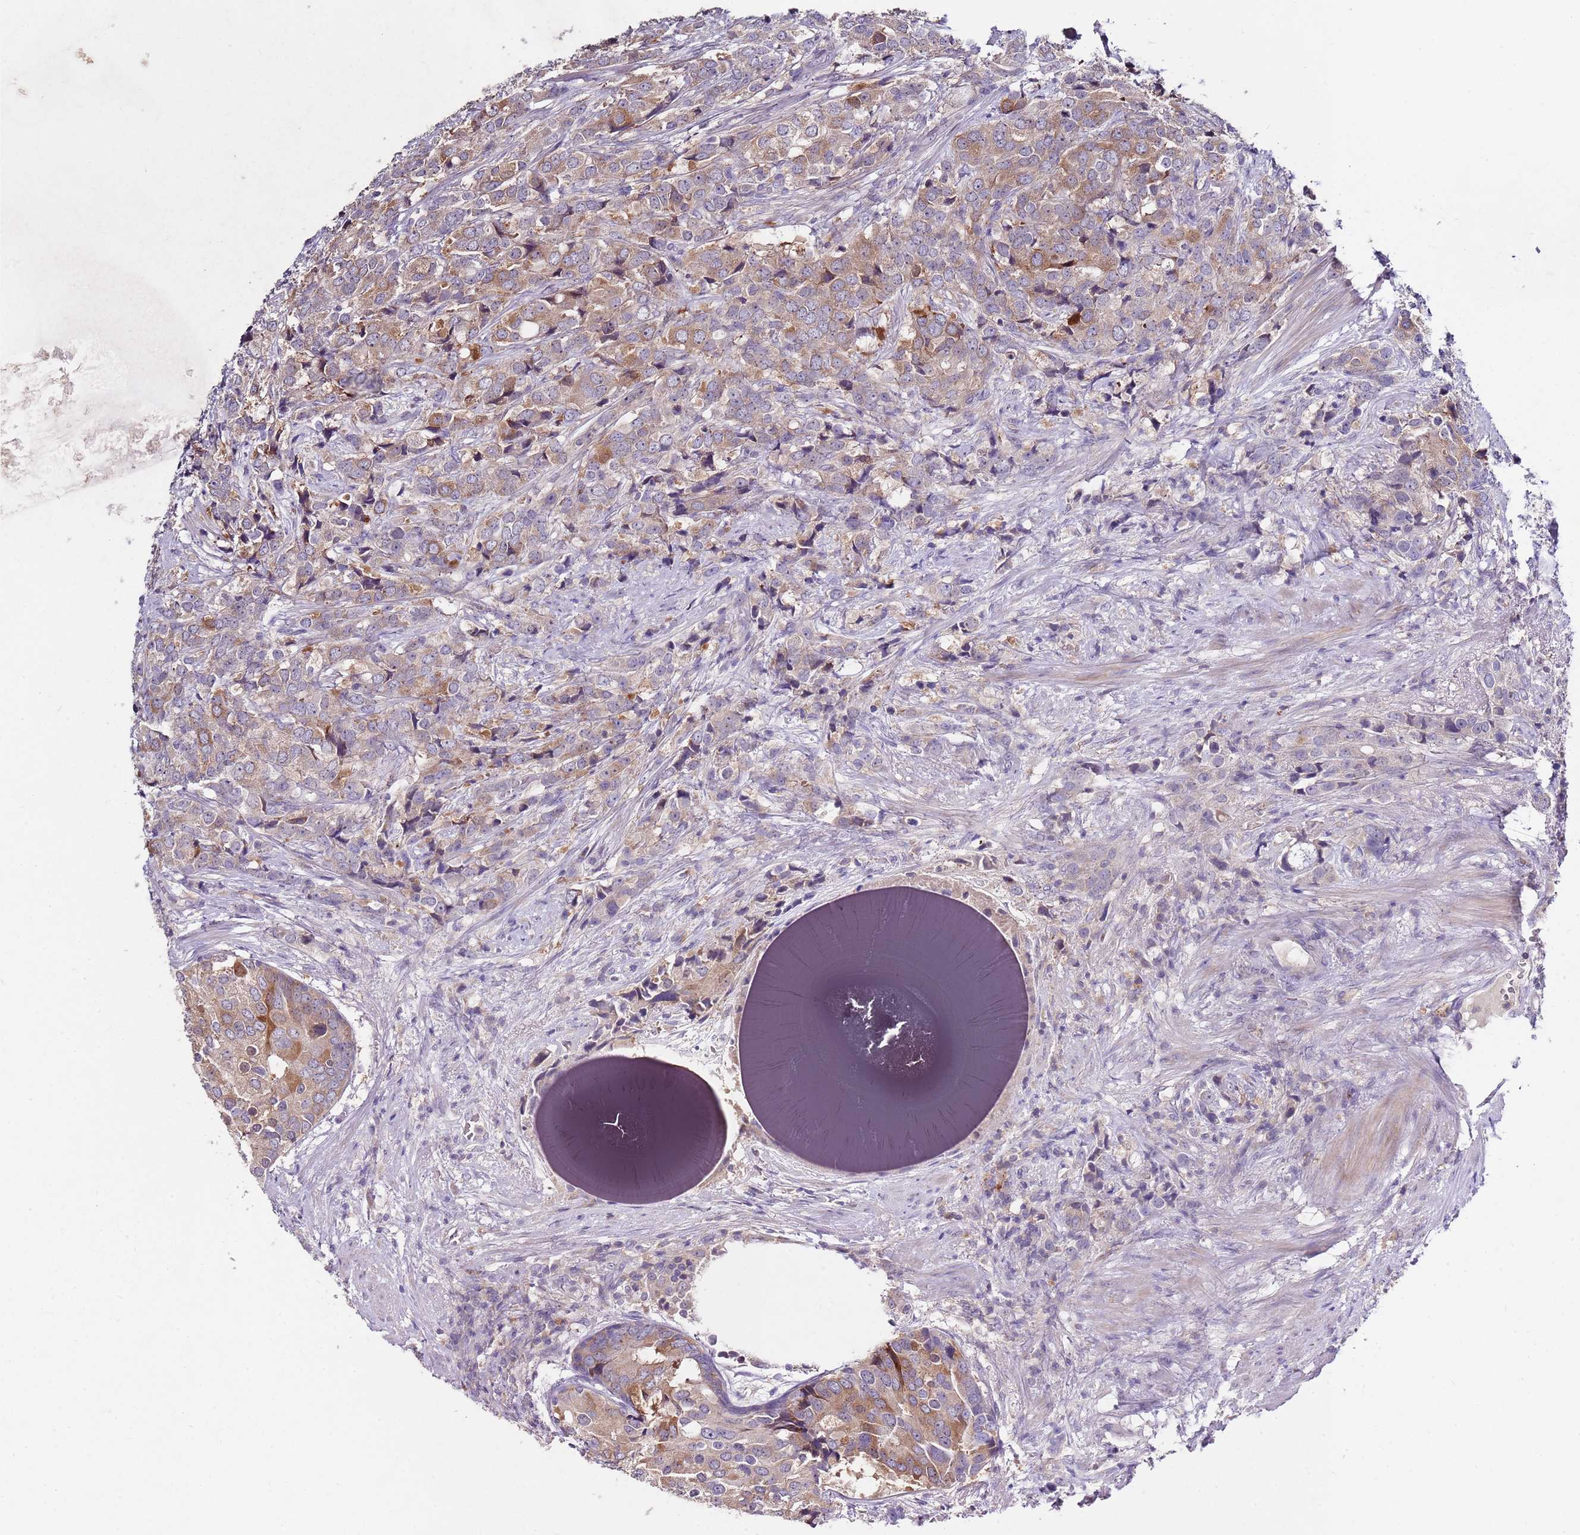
{"staining": {"intensity": "moderate", "quantity": "25%-75%", "location": "cytoplasmic/membranous"}, "tissue": "prostate cancer", "cell_type": "Tumor cells", "image_type": "cancer", "snomed": [{"axis": "morphology", "description": "Adenocarcinoma, High grade"}, {"axis": "topography", "description": "Prostate"}], "caption": "IHC of prostate cancer reveals medium levels of moderate cytoplasmic/membranous expression in approximately 25%-75% of tumor cells. (Stains: DAB in brown, nuclei in blue, Microscopy: brightfield microscopy at high magnification).", "gene": "NRDE2", "patient": {"sex": "male", "age": 62}}